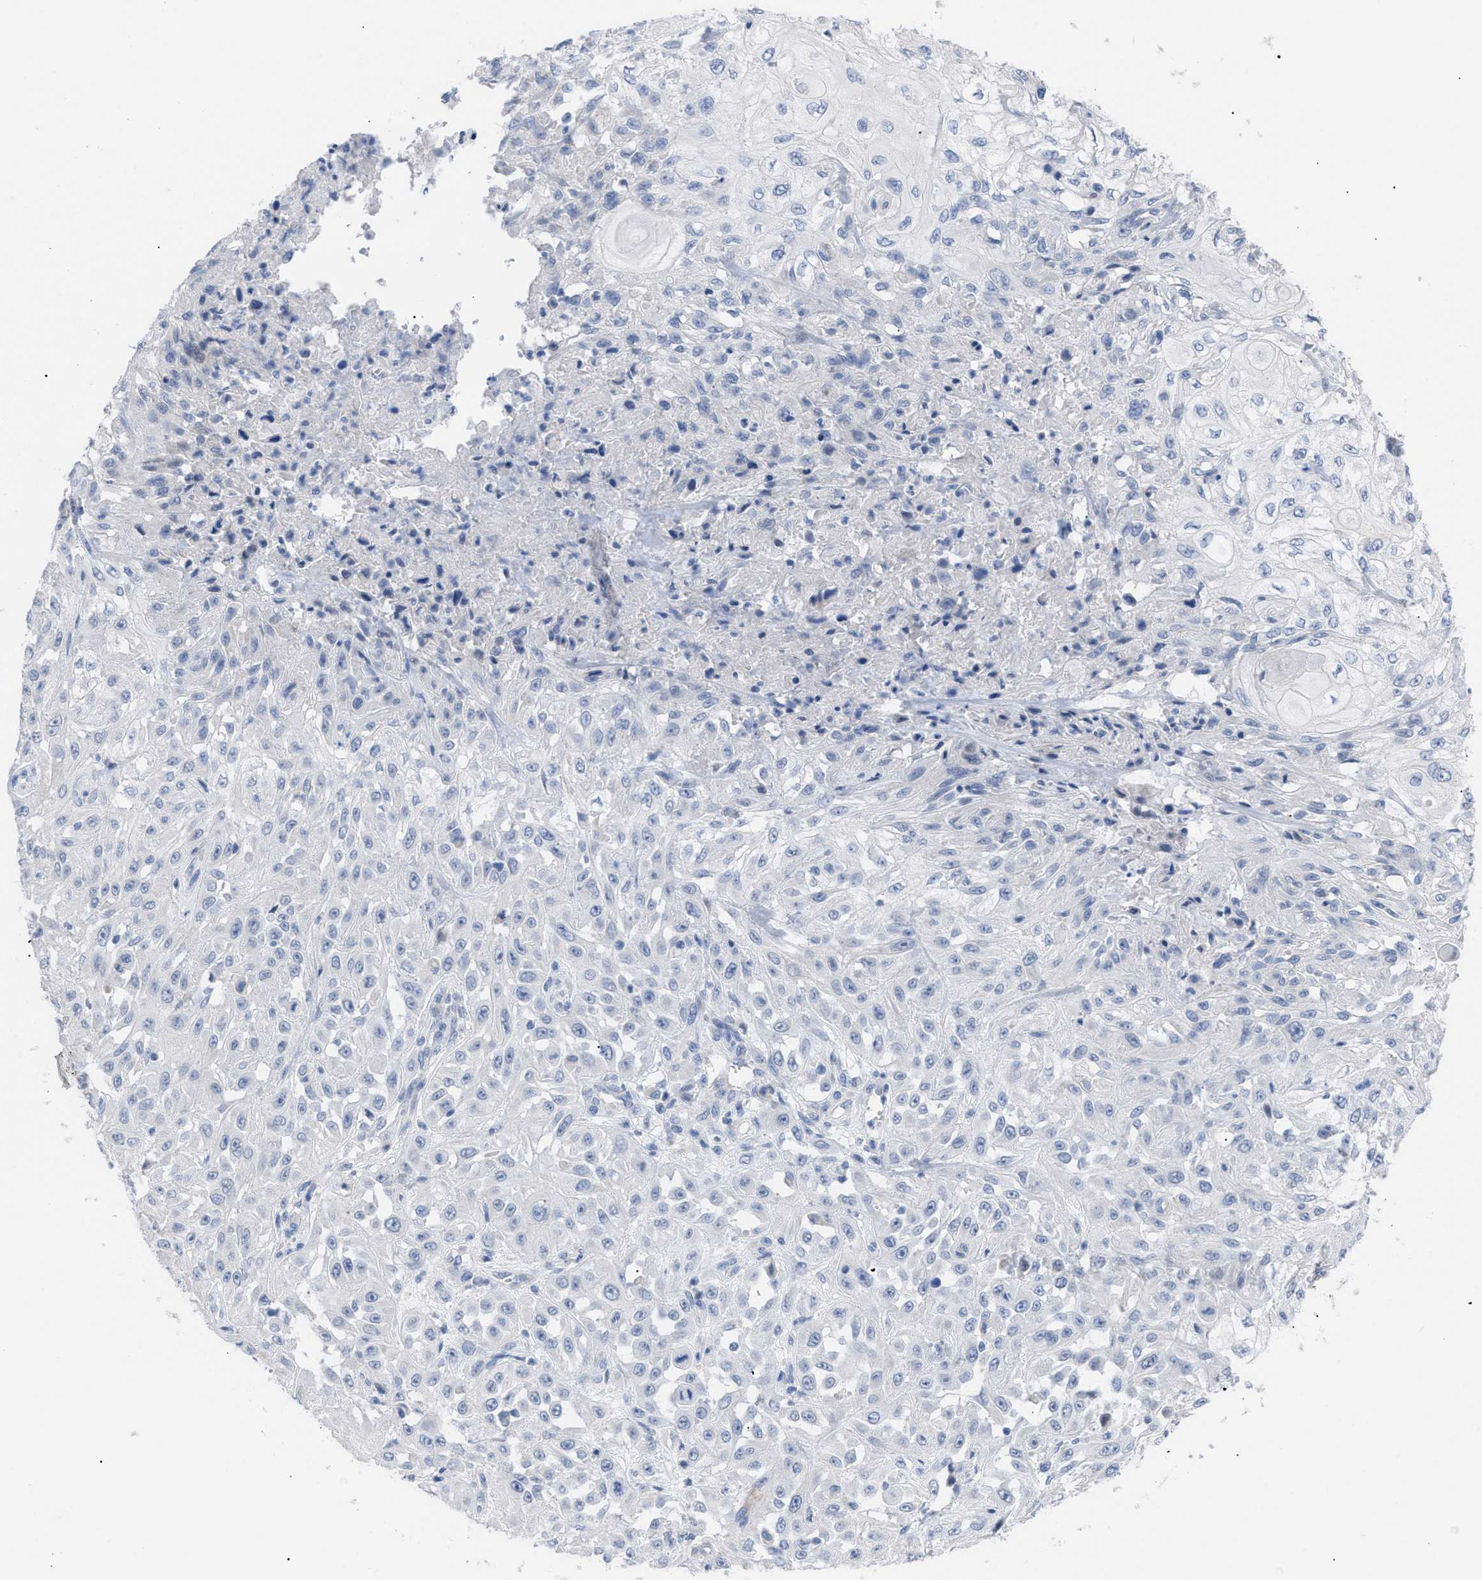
{"staining": {"intensity": "negative", "quantity": "none", "location": "none"}, "tissue": "skin cancer", "cell_type": "Tumor cells", "image_type": "cancer", "snomed": [{"axis": "morphology", "description": "Squamous cell carcinoma, NOS"}, {"axis": "morphology", "description": "Squamous cell carcinoma, metastatic, NOS"}, {"axis": "topography", "description": "Skin"}, {"axis": "topography", "description": "Lymph node"}], "caption": "Tumor cells are negative for protein expression in human skin cancer.", "gene": "CAV3", "patient": {"sex": "male", "age": 75}}